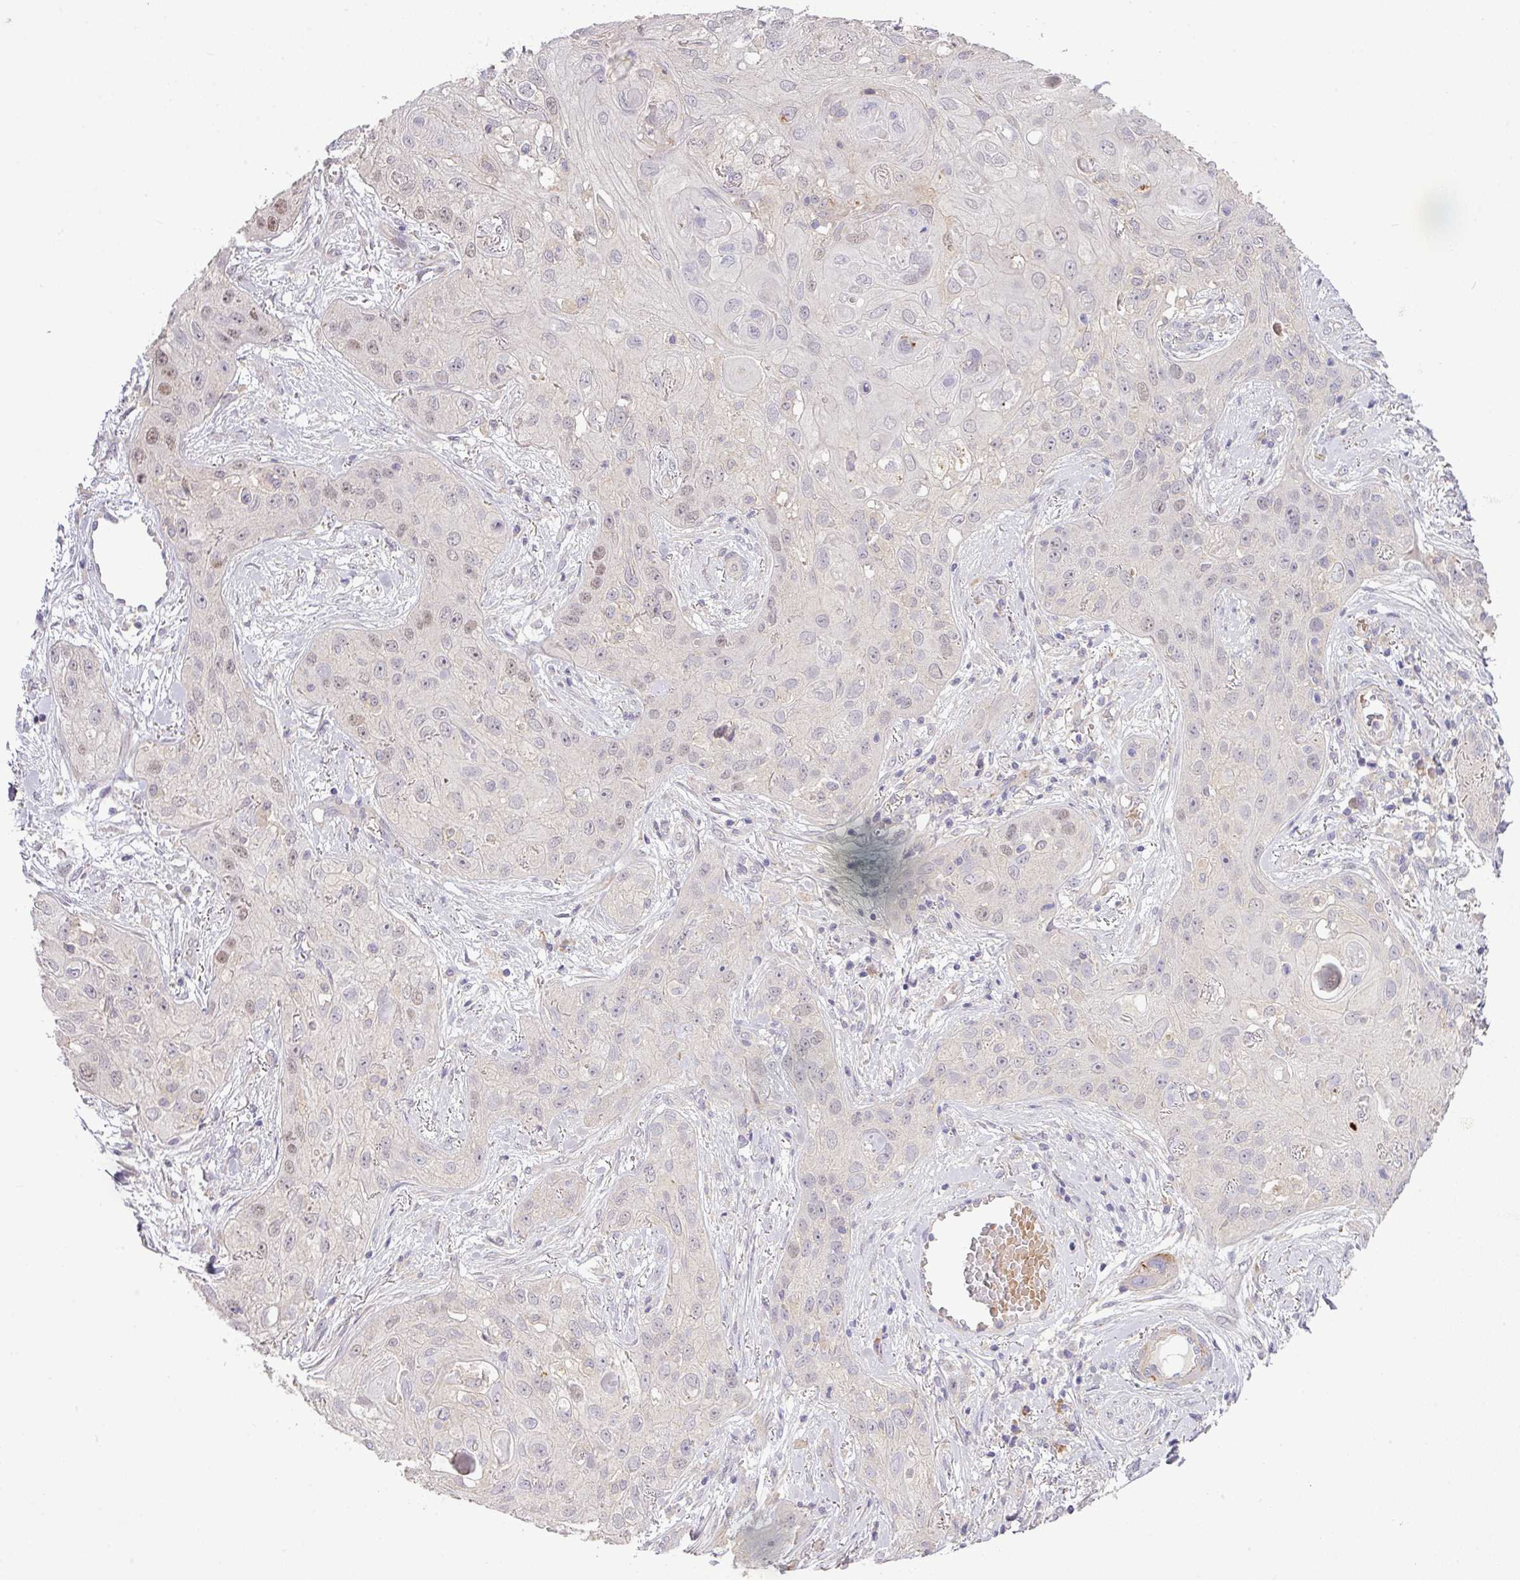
{"staining": {"intensity": "weak", "quantity": "<25%", "location": "nuclear"}, "tissue": "skin cancer", "cell_type": "Tumor cells", "image_type": "cancer", "snomed": [{"axis": "morphology", "description": "Squamous cell carcinoma, NOS"}, {"axis": "topography", "description": "Skin"}, {"axis": "topography", "description": "Vulva"}], "caption": "The image displays no staining of tumor cells in skin cancer. (Immunohistochemistry (ihc), brightfield microscopy, high magnification).", "gene": "TPRA1", "patient": {"sex": "female", "age": 86}}